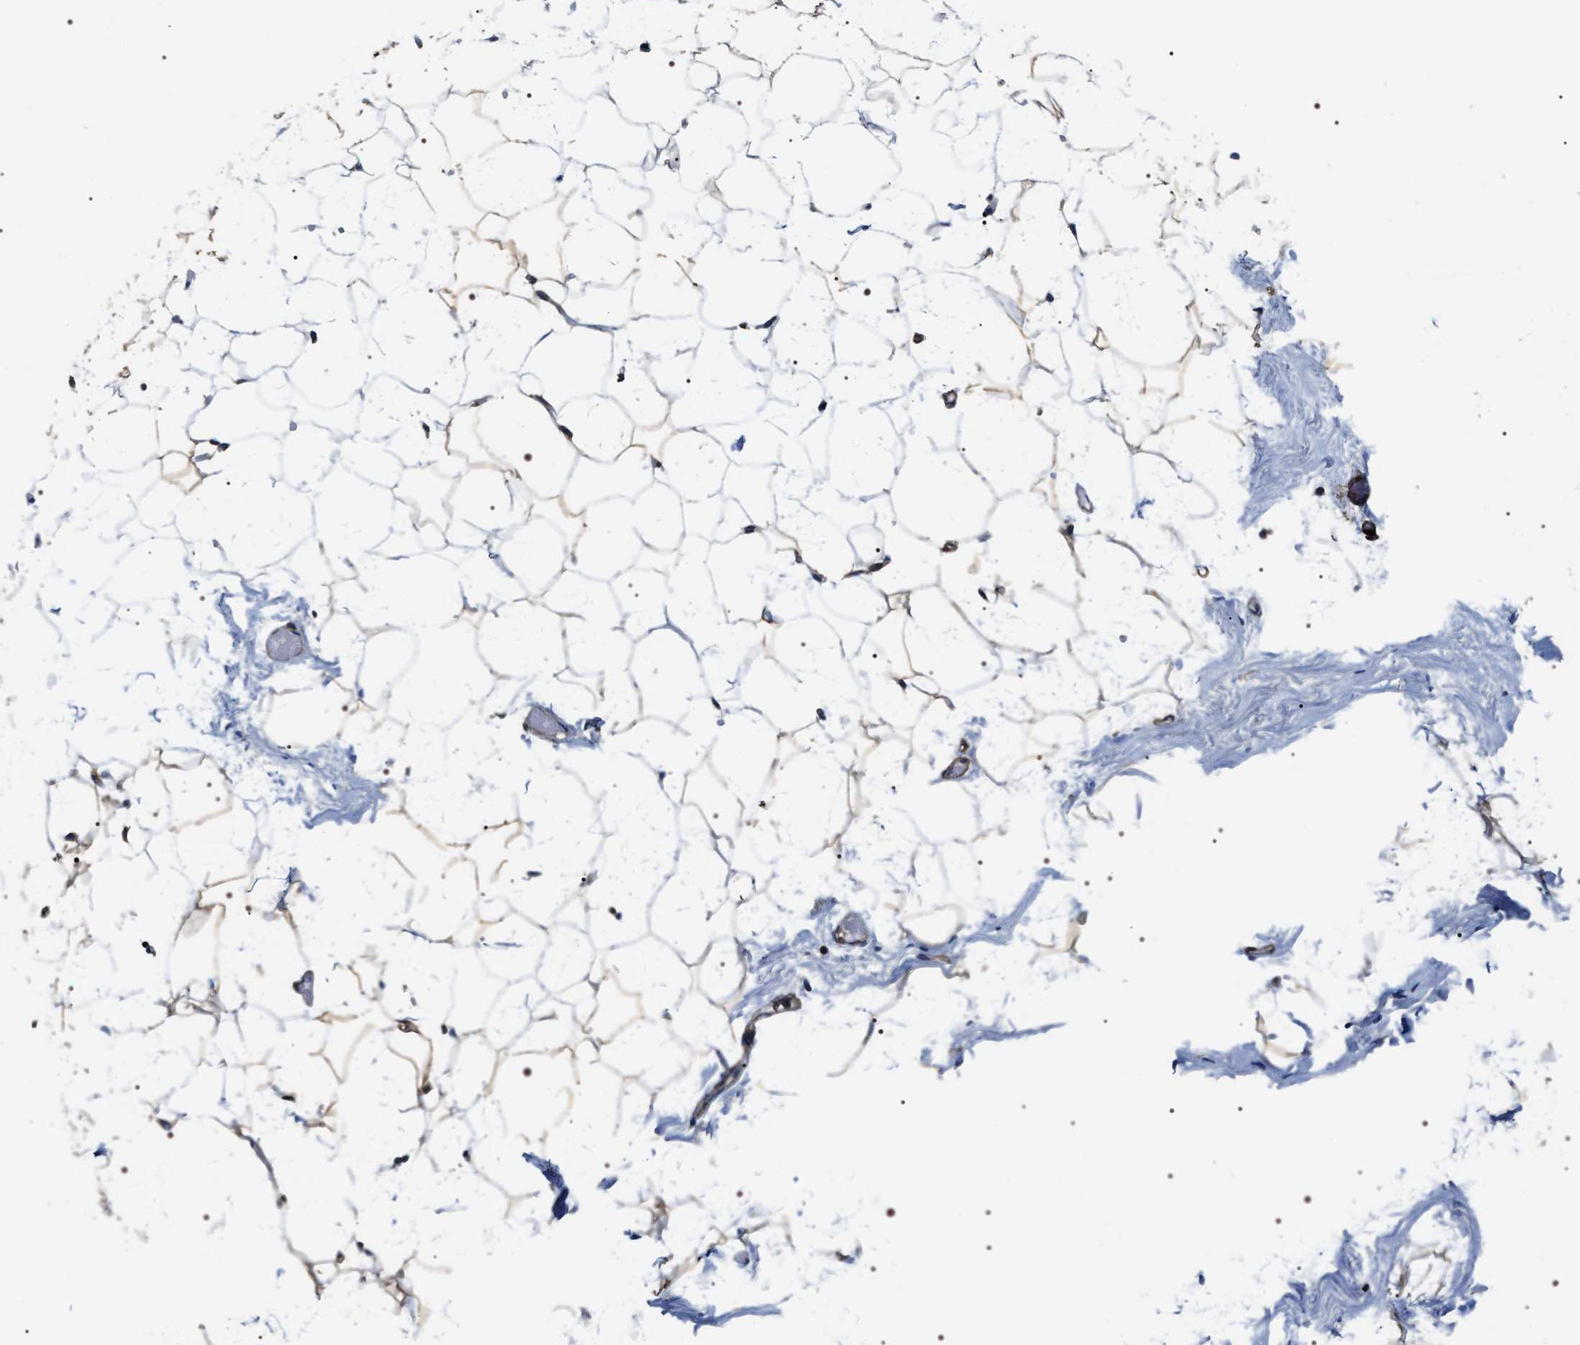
{"staining": {"intensity": "weak", "quantity": ">75%", "location": "cytoplasmic/membranous"}, "tissue": "adipose tissue", "cell_type": "Adipocytes", "image_type": "normal", "snomed": [{"axis": "morphology", "description": "Normal tissue, NOS"}, {"axis": "topography", "description": "Breast"}, {"axis": "topography", "description": "Soft tissue"}], "caption": "This image shows unremarkable adipose tissue stained with immunohistochemistry (IHC) to label a protein in brown. The cytoplasmic/membranous of adipocytes show weak positivity for the protein. Nuclei are counter-stained blue.", "gene": "ZC3HAV1L", "patient": {"sex": "female", "age": 75}}